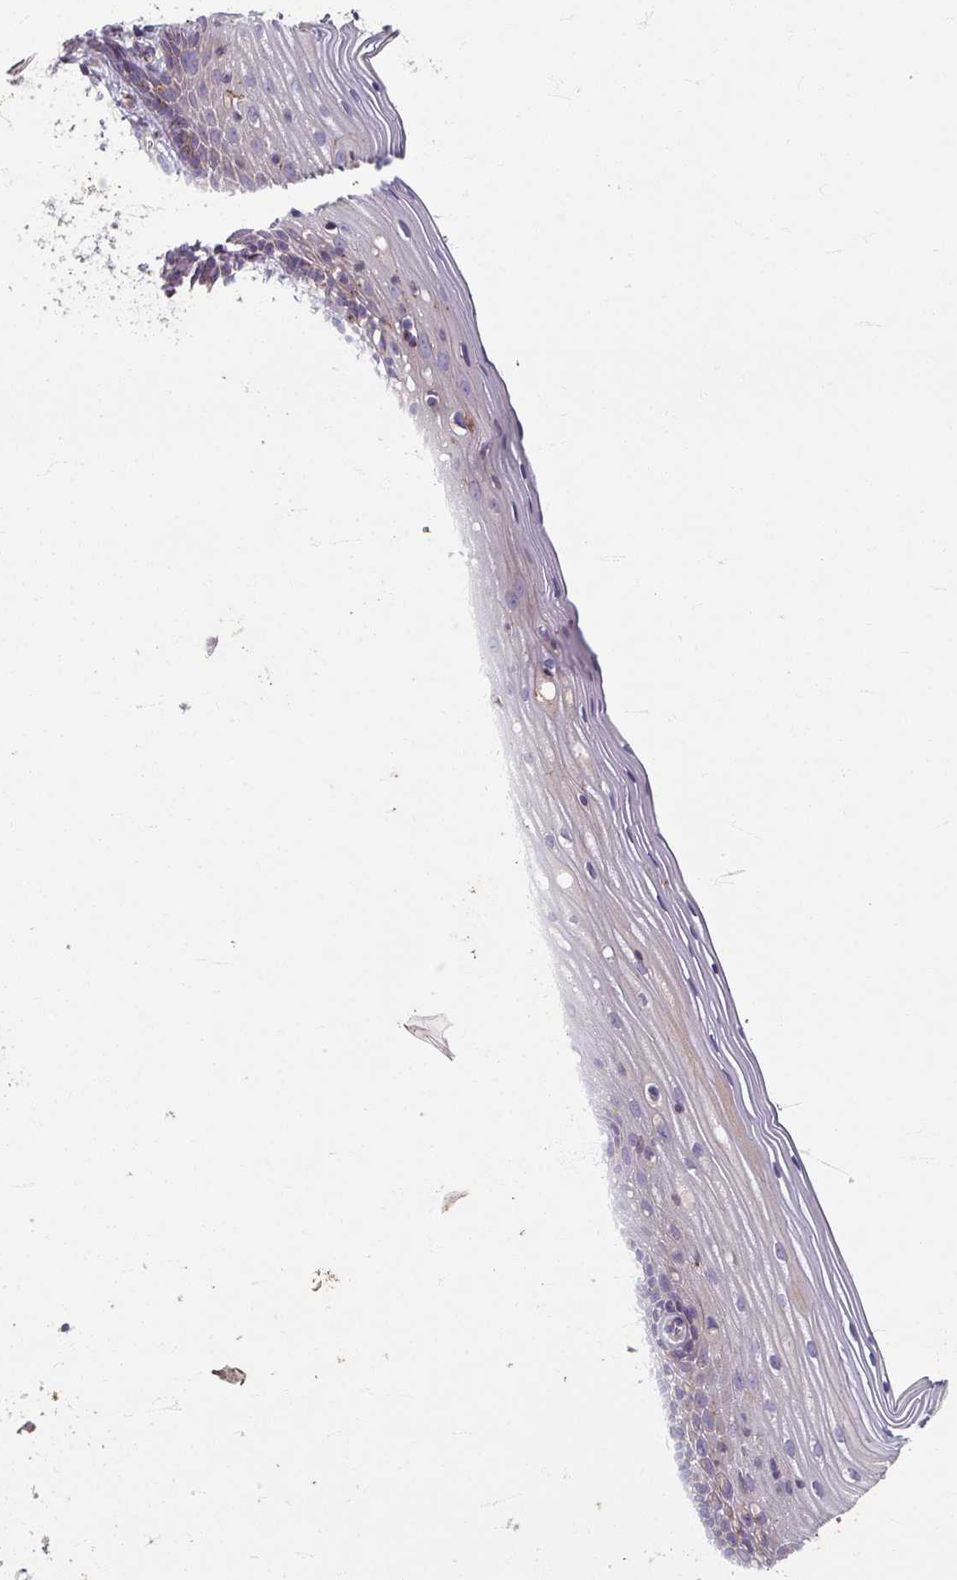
{"staining": {"intensity": "moderate", "quantity": "<25%", "location": "cytoplasmic/membranous"}, "tissue": "cervix", "cell_type": "Glandular cells", "image_type": "normal", "snomed": [{"axis": "morphology", "description": "Normal tissue, NOS"}, {"axis": "topography", "description": "Cervix"}], "caption": "Immunohistochemical staining of benign cervix reveals <25% levels of moderate cytoplasmic/membranous protein staining in about <25% of glandular cells.", "gene": "GABARAPL1", "patient": {"sex": "female", "age": 44}}